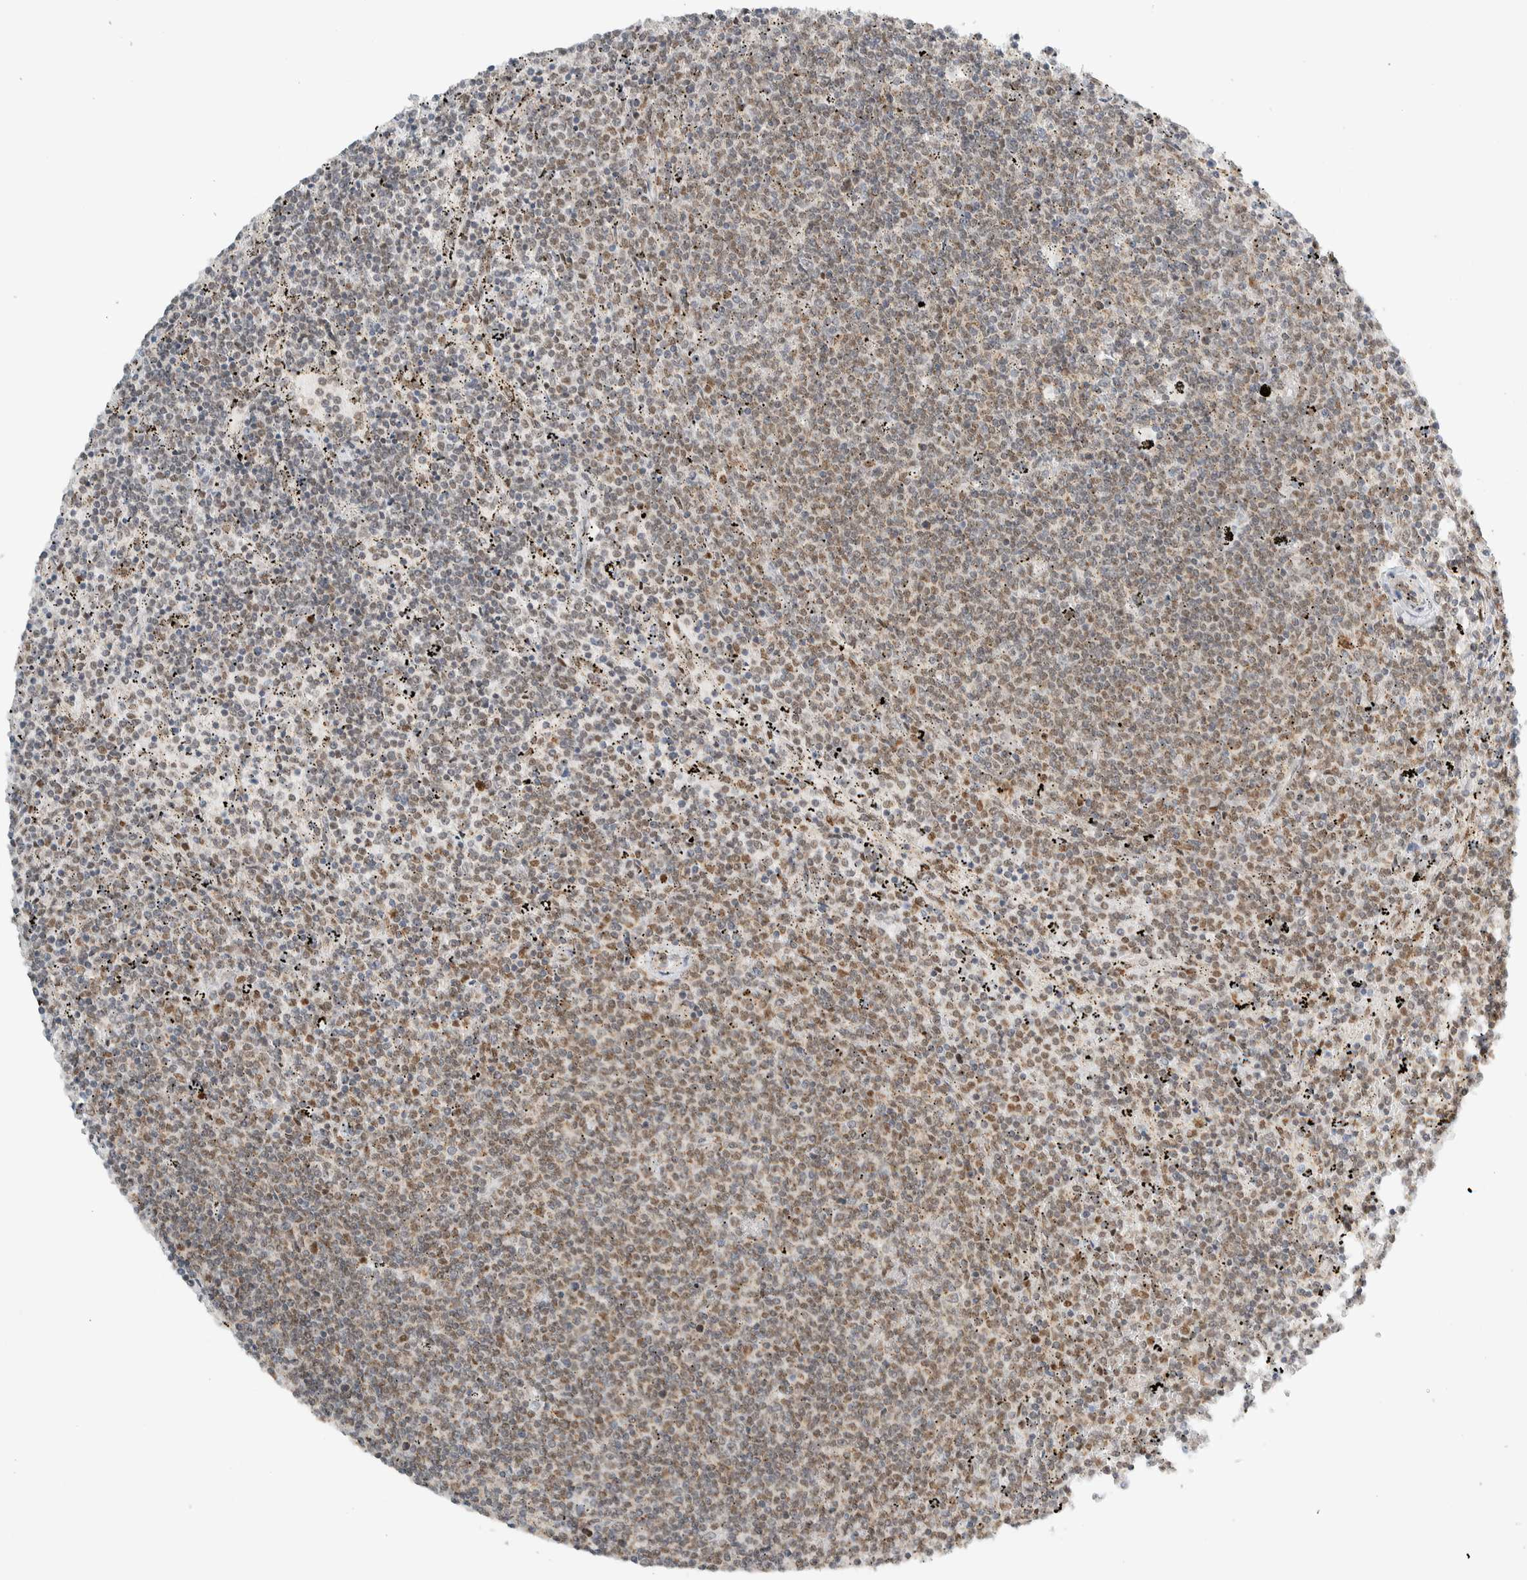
{"staining": {"intensity": "weak", "quantity": "25%-75%", "location": "cytoplasmic/membranous,nuclear"}, "tissue": "lymphoma", "cell_type": "Tumor cells", "image_type": "cancer", "snomed": [{"axis": "morphology", "description": "Malignant lymphoma, non-Hodgkin's type, Low grade"}, {"axis": "topography", "description": "Spleen"}], "caption": "The photomicrograph exhibits immunohistochemical staining of lymphoma. There is weak cytoplasmic/membranous and nuclear positivity is identified in approximately 25%-75% of tumor cells. The staining was performed using DAB, with brown indicating positive protein expression. Nuclei are stained blue with hematoxylin.", "gene": "TFE3", "patient": {"sex": "female", "age": 50}}